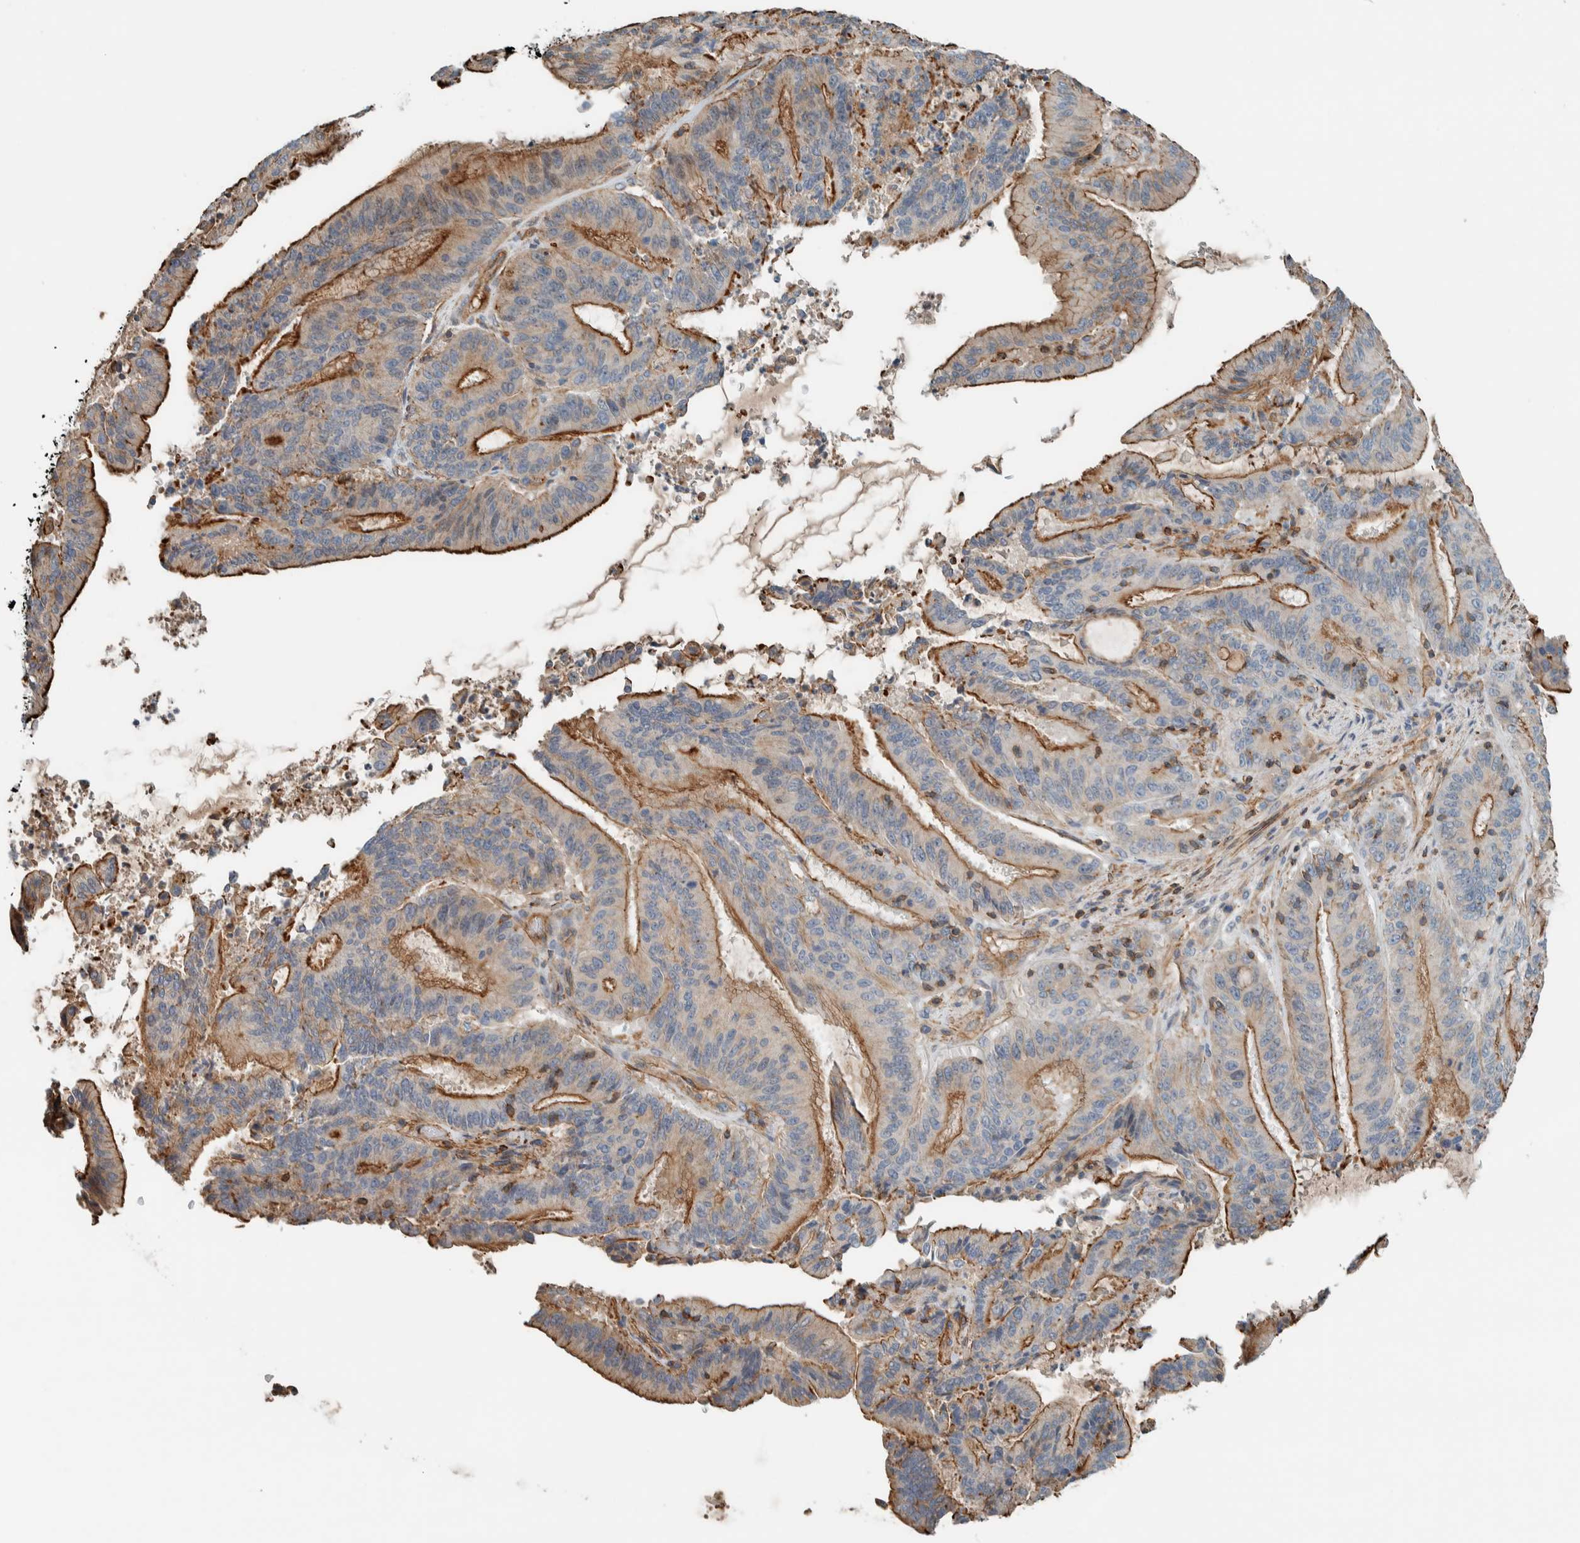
{"staining": {"intensity": "strong", "quantity": "25%-75%", "location": "cytoplasmic/membranous"}, "tissue": "liver cancer", "cell_type": "Tumor cells", "image_type": "cancer", "snomed": [{"axis": "morphology", "description": "Normal tissue, NOS"}, {"axis": "morphology", "description": "Cholangiocarcinoma"}, {"axis": "topography", "description": "Liver"}, {"axis": "topography", "description": "Peripheral nerve tissue"}], "caption": "Protein staining shows strong cytoplasmic/membranous expression in about 25%-75% of tumor cells in liver cancer (cholangiocarcinoma).", "gene": "CTBP2", "patient": {"sex": "female", "age": 73}}